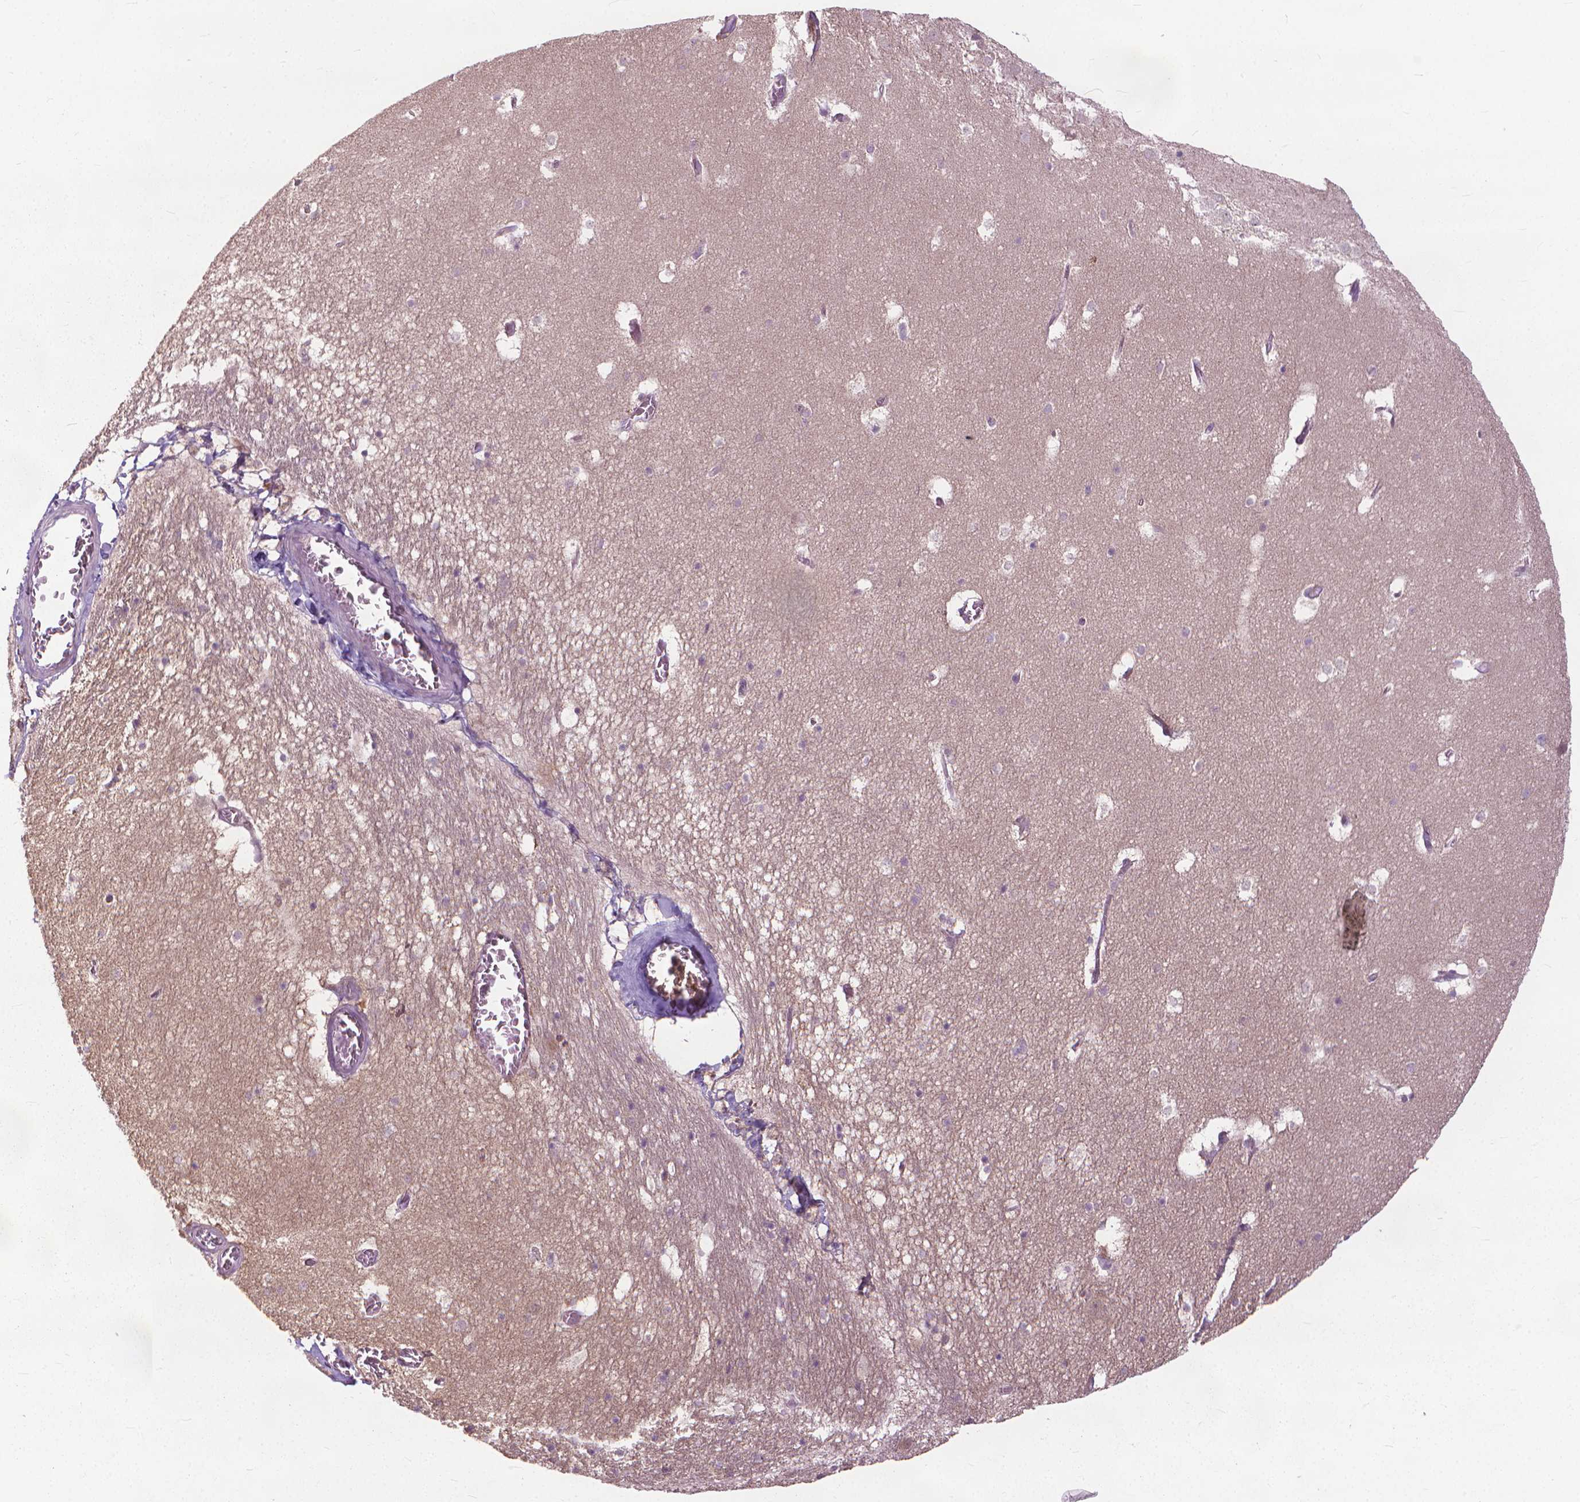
{"staining": {"intensity": "weak", "quantity": "<25%", "location": "cytoplasmic/membranous"}, "tissue": "hippocampus", "cell_type": "Glial cells", "image_type": "normal", "snomed": [{"axis": "morphology", "description": "Normal tissue, NOS"}, {"axis": "topography", "description": "Hippocampus"}], "caption": "This is an IHC histopathology image of unremarkable hippocampus. There is no positivity in glial cells.", "gene": "NUDT1", "patient": {"sex": "male", "age": 45}}